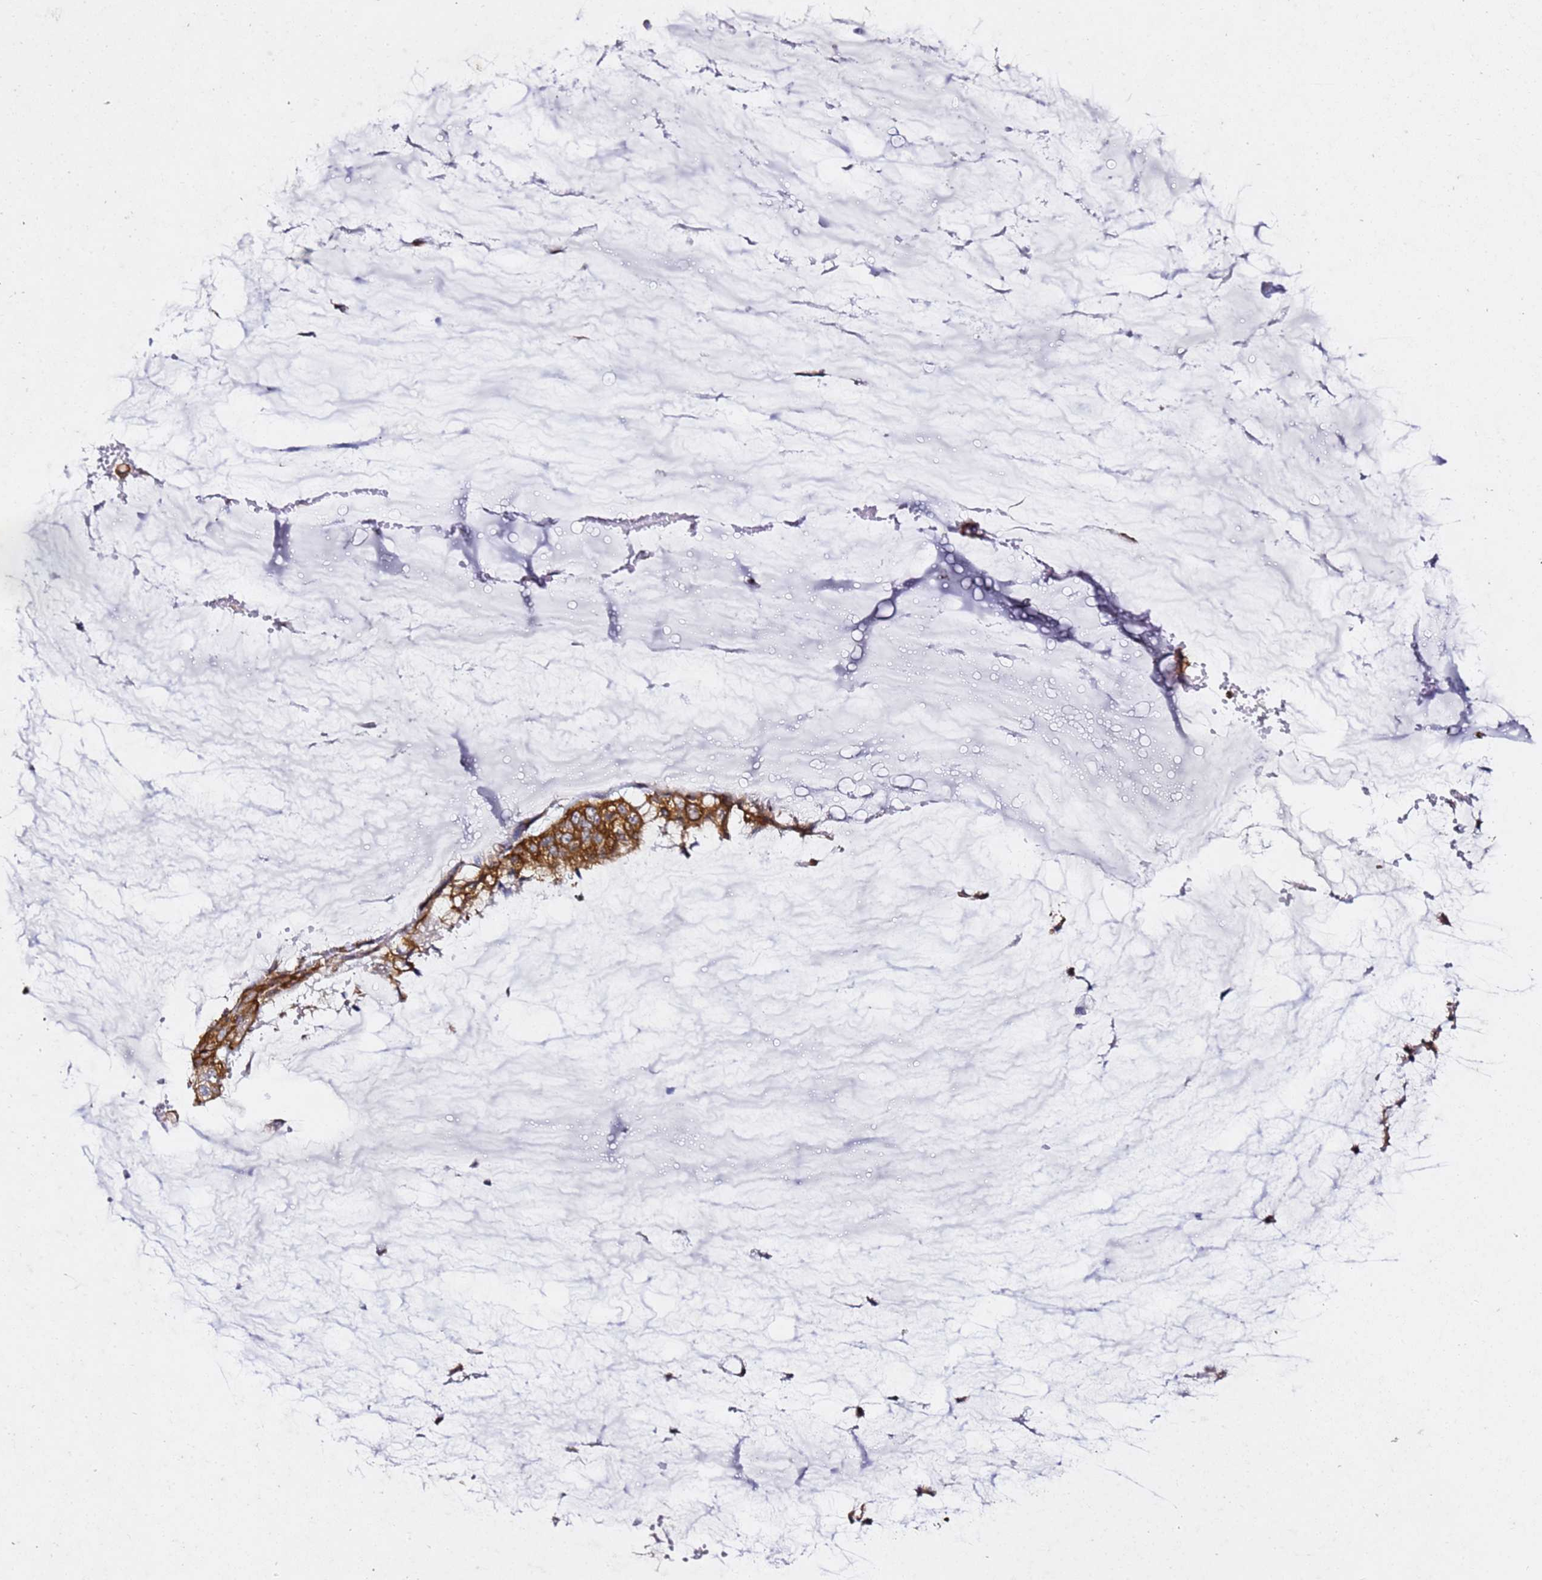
{"staining": {"intensity": "strong", "quantity": ">75%", "location": "cytoplasmic/membranous"}, "tissue": "ovarian cancer", "cell_type": "Tumor cells", "image_type": "cancer", "snomed": [{"axis": "morphology", "description": "Cystadenocarcinoma, mucinous, NOS"}, {"axis": "topography", "description": "Ovary"}], "caption": "Ovarian cancer stained with a brown dye demonstrates strong cytoplasmic/membranous positive staining in about >75% of tumor cells.", "gene": "TPST1", "patient": {"sex": "female", "age": 39}}